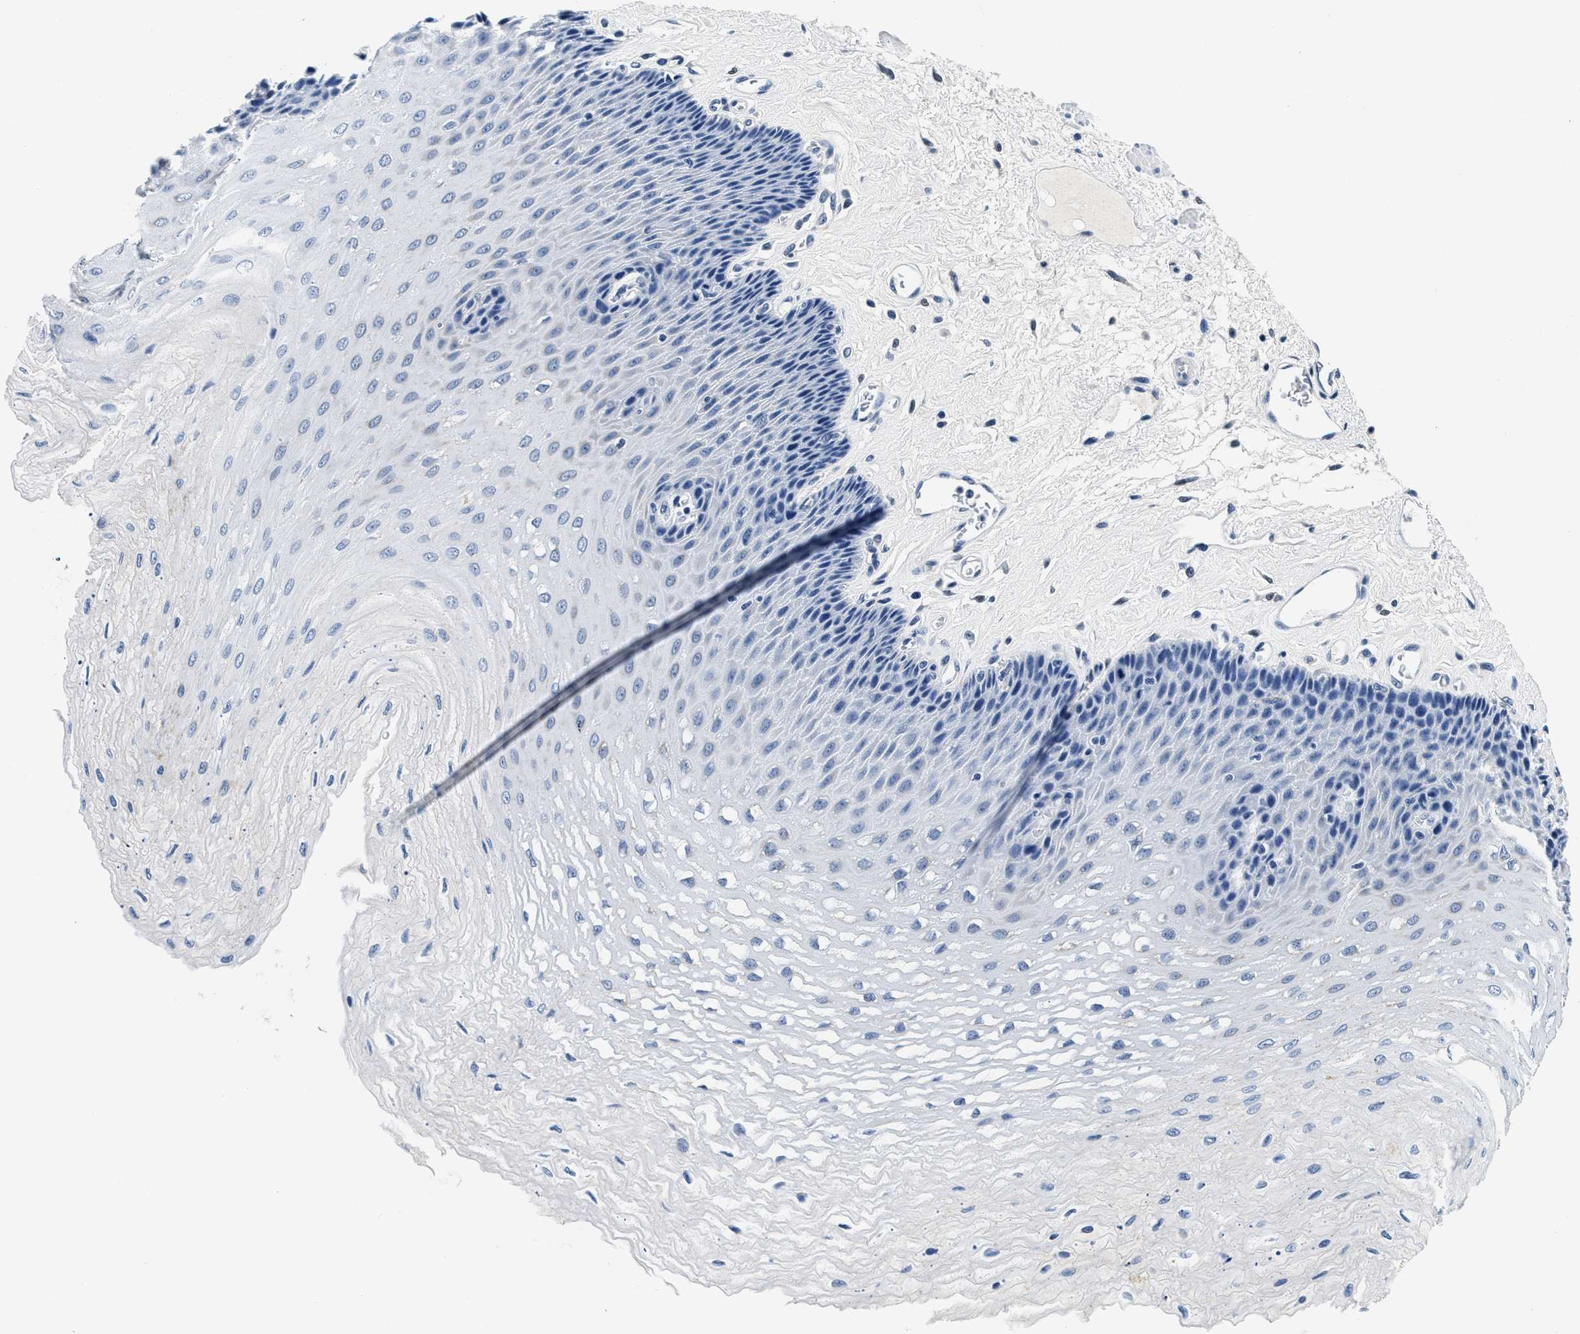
{"staining": {"intensity": "negative", "quantity": "none", "location": "none"}, "tissue": "esophagus", "cell_type": "Squamous epithelial cells", "image_type": "normal", "snomed": [{"axis": "morphology", "description": "Normal tissue, NOS"}, {"axis": "topography", "description": "Esophagus"}], "caption": "DAB (3,3'-diaminobenzidine) immunohistochemical staining of benign human esophagus demonstrates no significant staining in squamous epithelial cells.", "gene": "HS3ST2", "patient": {"sex": "female", "age": 72}}